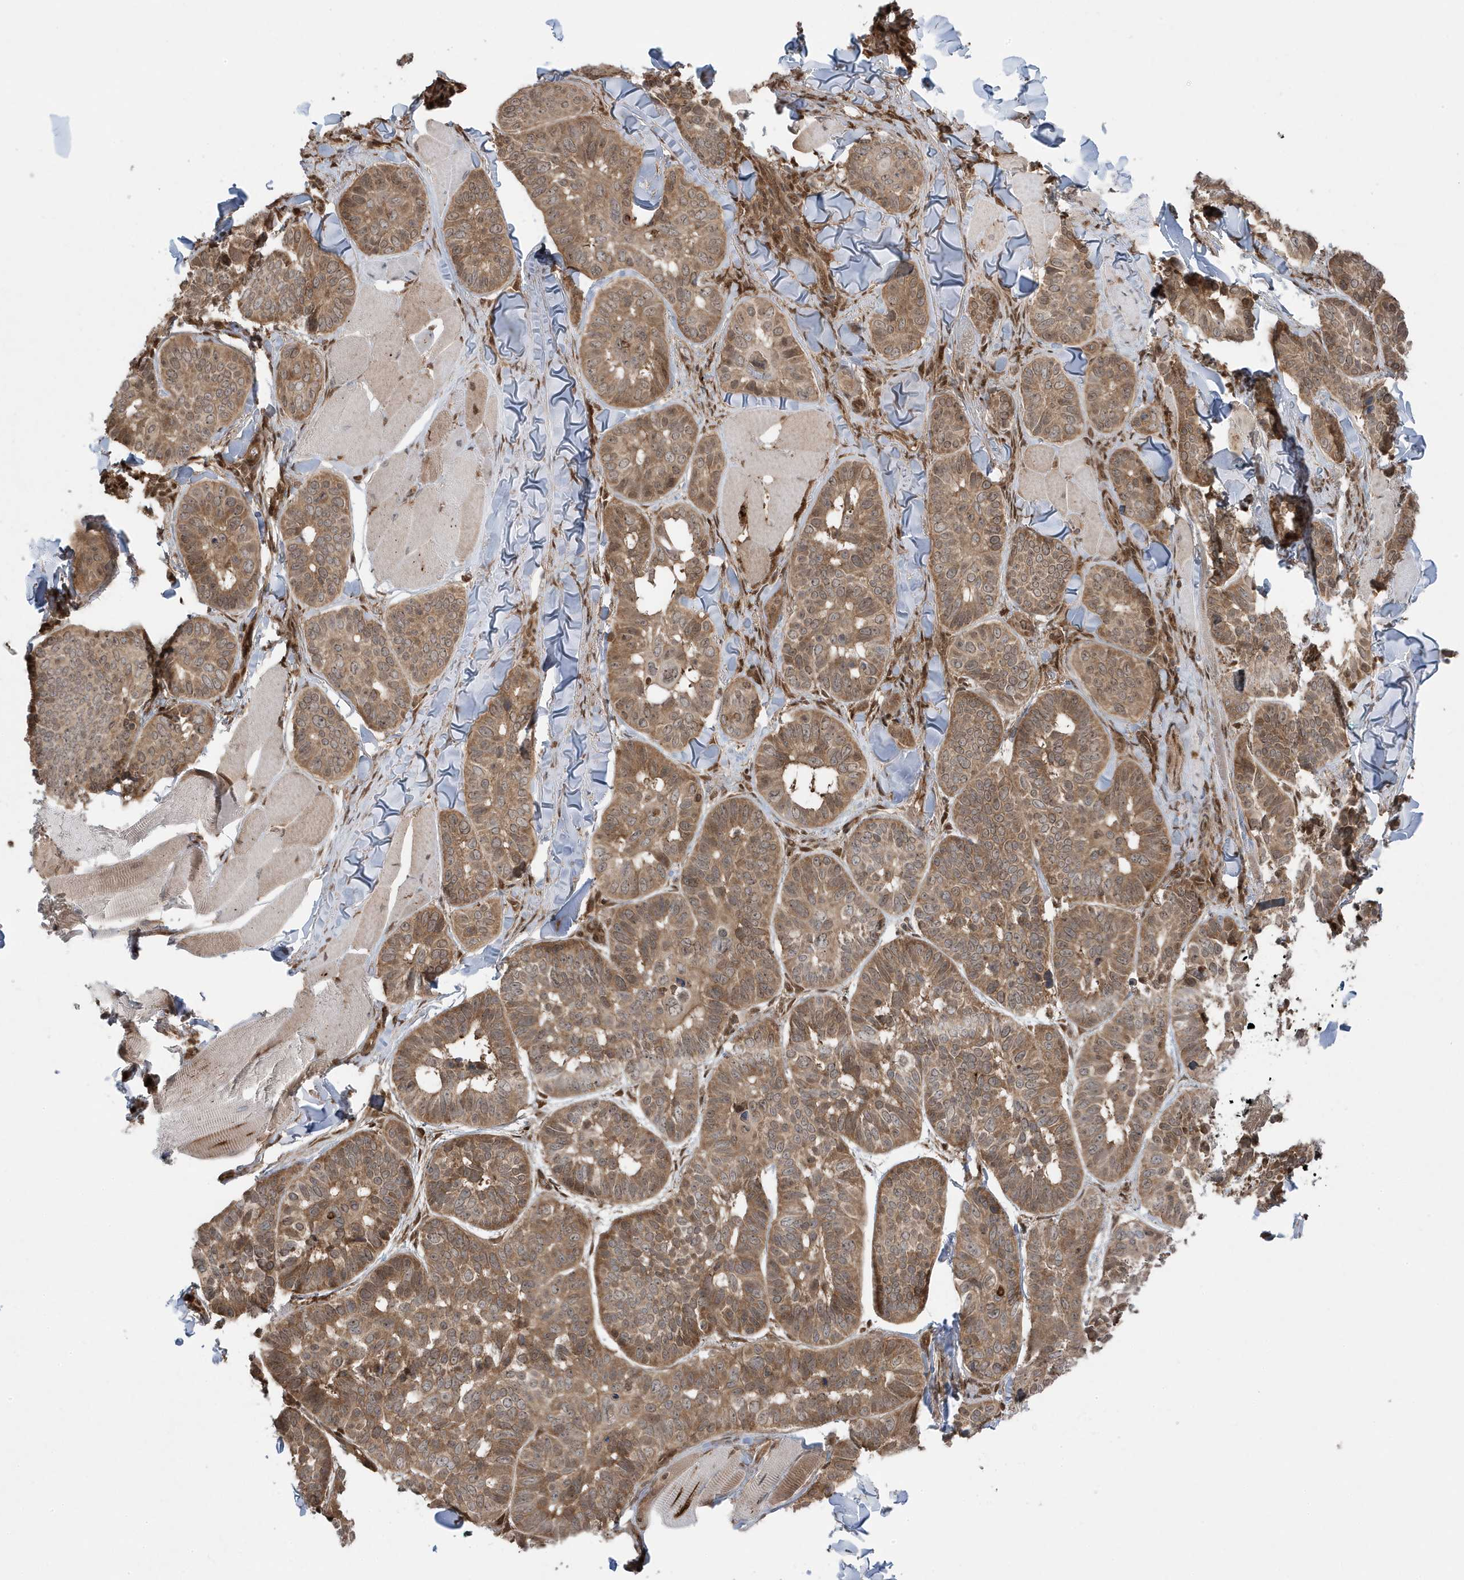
{"staining": {"intensity": "moderate", "quantity": ">75%", "location": "cytoplasmic/membranous"}, "tissue": "skin cancer", "cell_type": "Tumor cells", "image_type": "cancer", "snomed": [{"axis": "morphology", "description": "Basal cell carcinoma"}, {"axis": "topography", "description": "Skin"}], "caption": "Brown immunohistochemical staining in human skin basal cell carcinoma demonstrates moderate cytoplasmic/membranous staining in about >75% of tumor cells.", "gene": "MAPK1IP1L", "patient": {"sex": "male", "age": 62}}